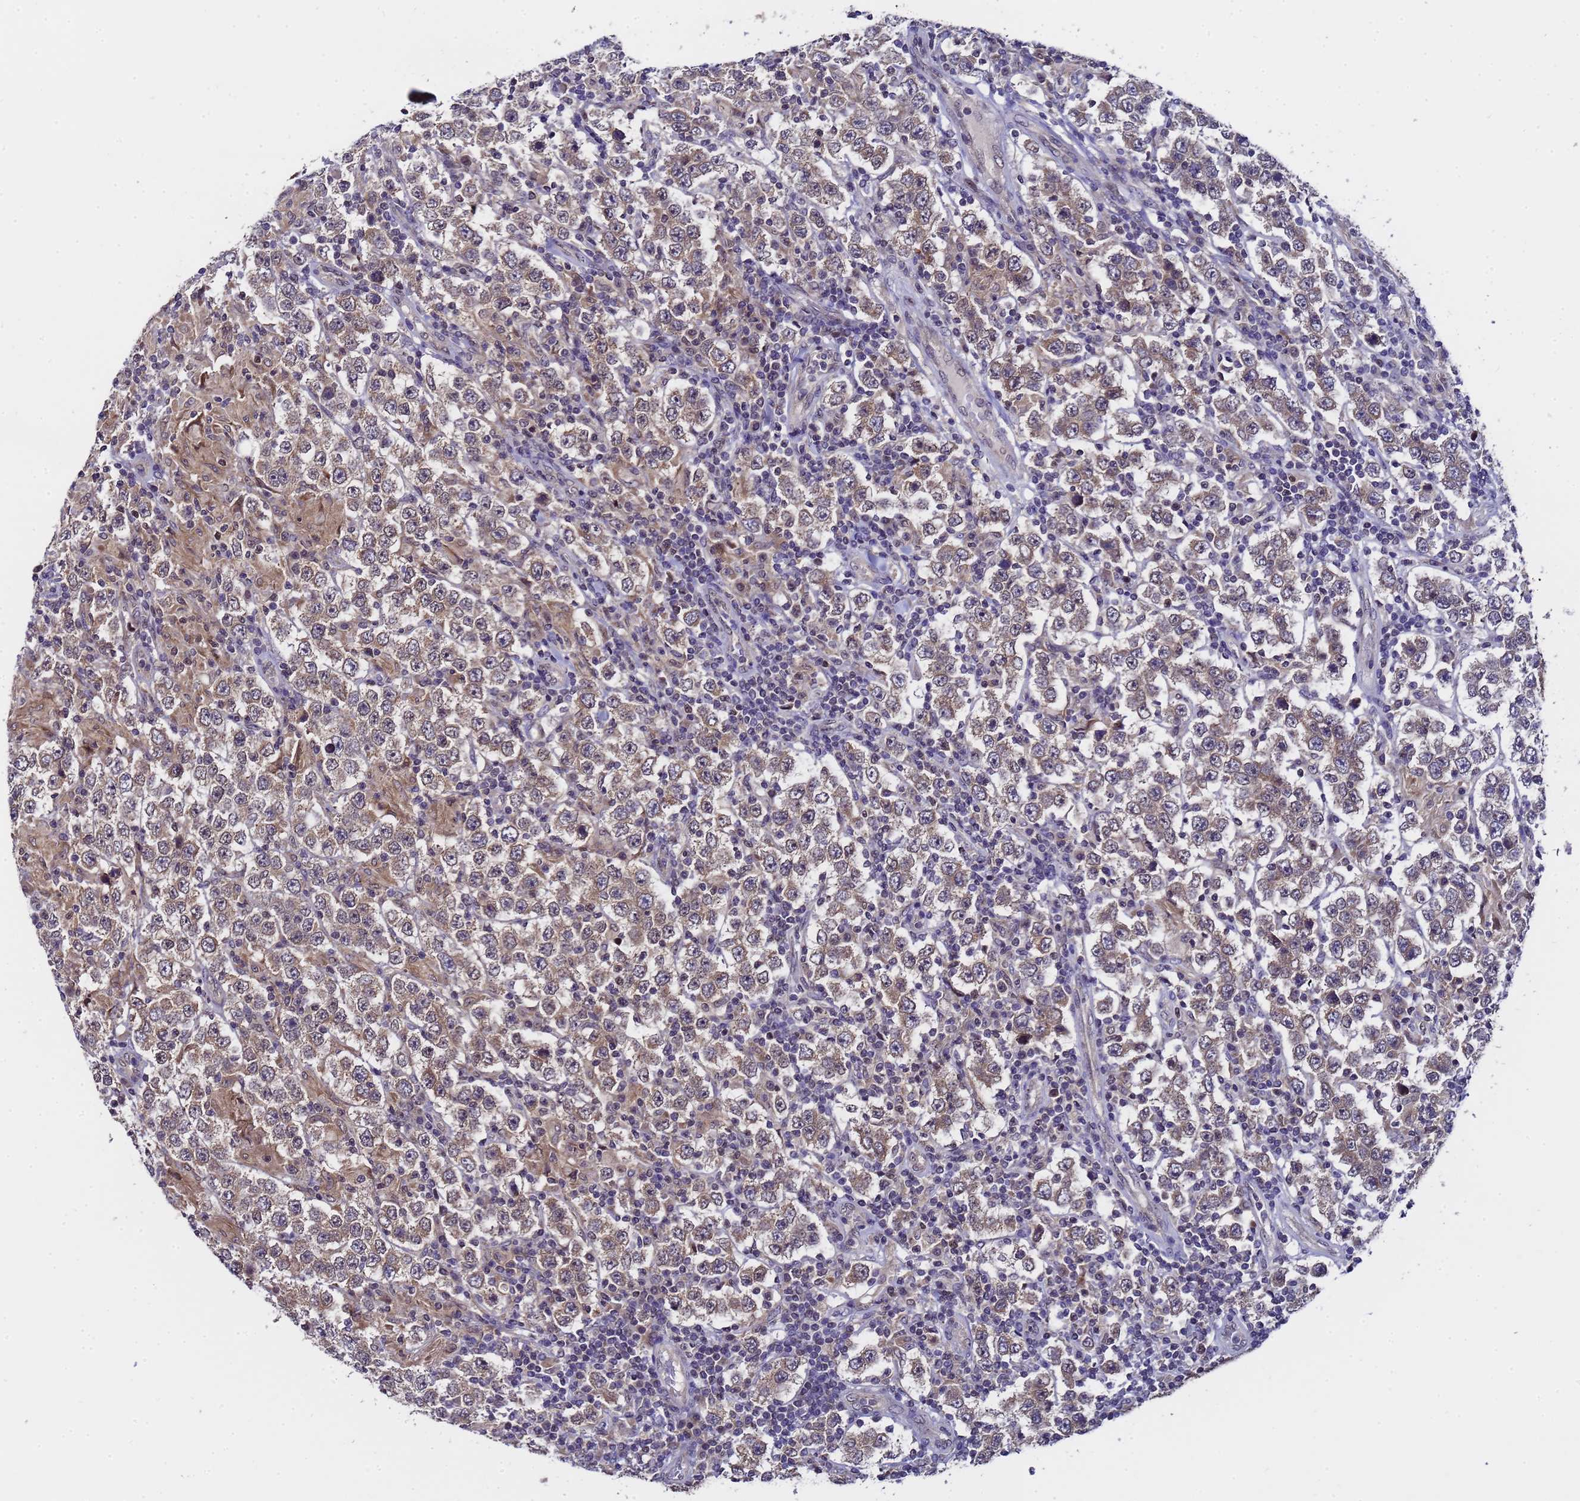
{"staining": {"intensity": "moderate", "quantity": ">75%", "location": "cytoplasmic/membranous"}, "tissue": "testis cancer", "cell_type": "Tumor cells", "image_type": "cancer", "snomed": [{"axis": "morphology", "description": "Normal tissue, NOS"}, {"axis": "morphology", "description": "Urothelial carcinoma, High grade"}, {"axis": "morphology", "description": "Seminoma, NOS"}, {"axis": "morphology", "description": "Carcinoma, Embryonal, NOS"}, {"axis": "topography", "description": "Urinary bladder"}, {"axis": "topography", "description": "Testis"}], "caption": "This photomicrograph shows immunohistochemistry staining of testis cancer, with medium moderate cytoplasmic/membranous positivity in about >75% of tumor cells.", "gene": "ANAPC13", "patient": {"sex": "male", "age": 41}}